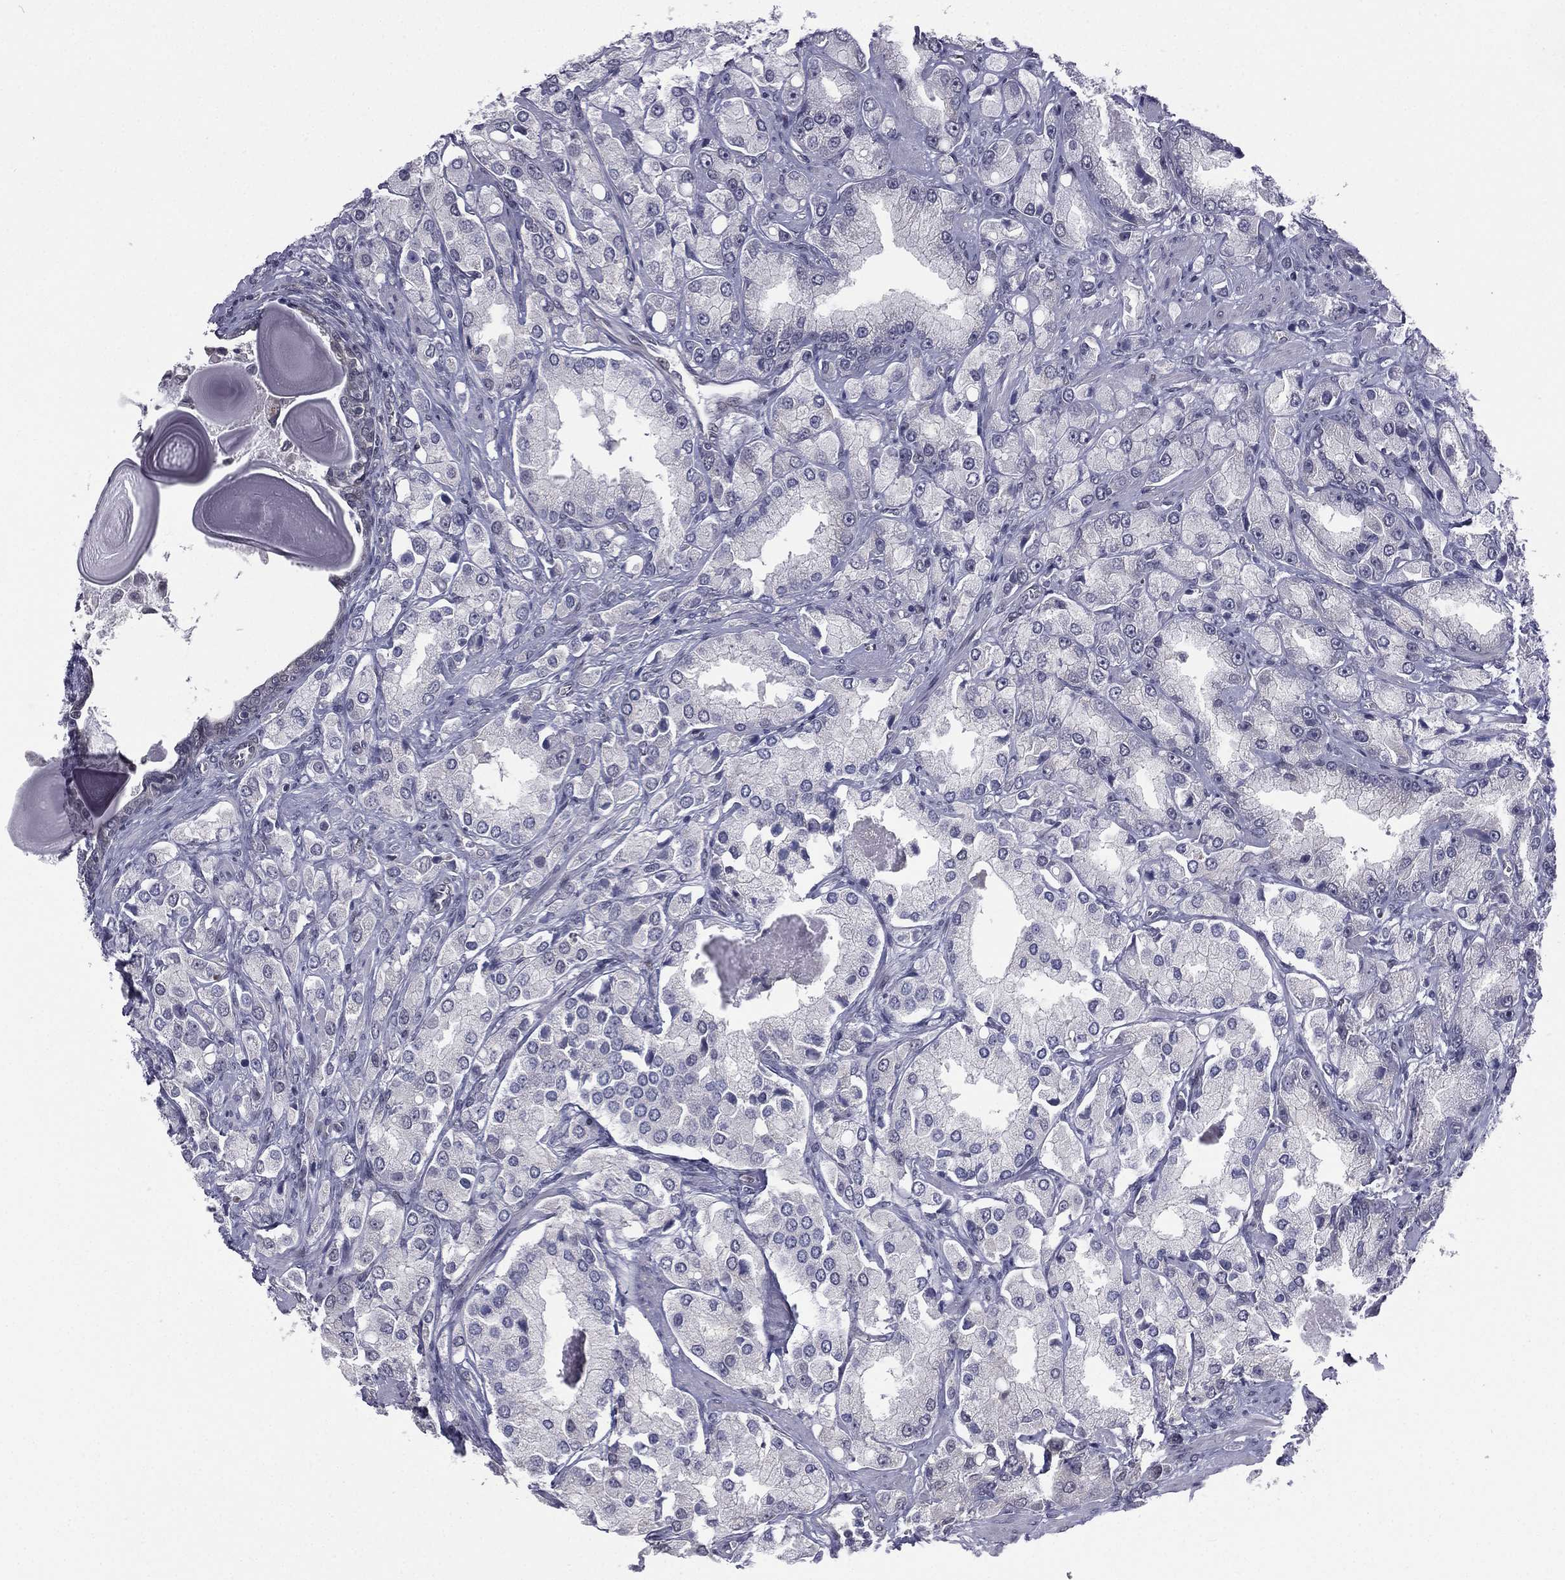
{"staining": {"intensity": "negative", "quantity": "none", "location": "none"}, "tissue": "prostate cancer", "cell_type": "Tumor cells", "image_type": "cancer", "snomed": [{"axis": "morphology", "description": "Adenocarcinoma, NOS"}, {"axis": "topography", "description": "Prostate and seminal vesicle, NOS"}, {"axis": "topography", "description": "Prostate"}], "caption": "A high-resolution micrograph shows immunohistochemistry (IHC) staining of adenocarcinoma (prostate), which shows no significant expression in tumor cells. (DAB immunohistochemistry (IHC), high magnification).", "gene": "ACTRT2", "patient": {"sex": "male", "age": 64}}